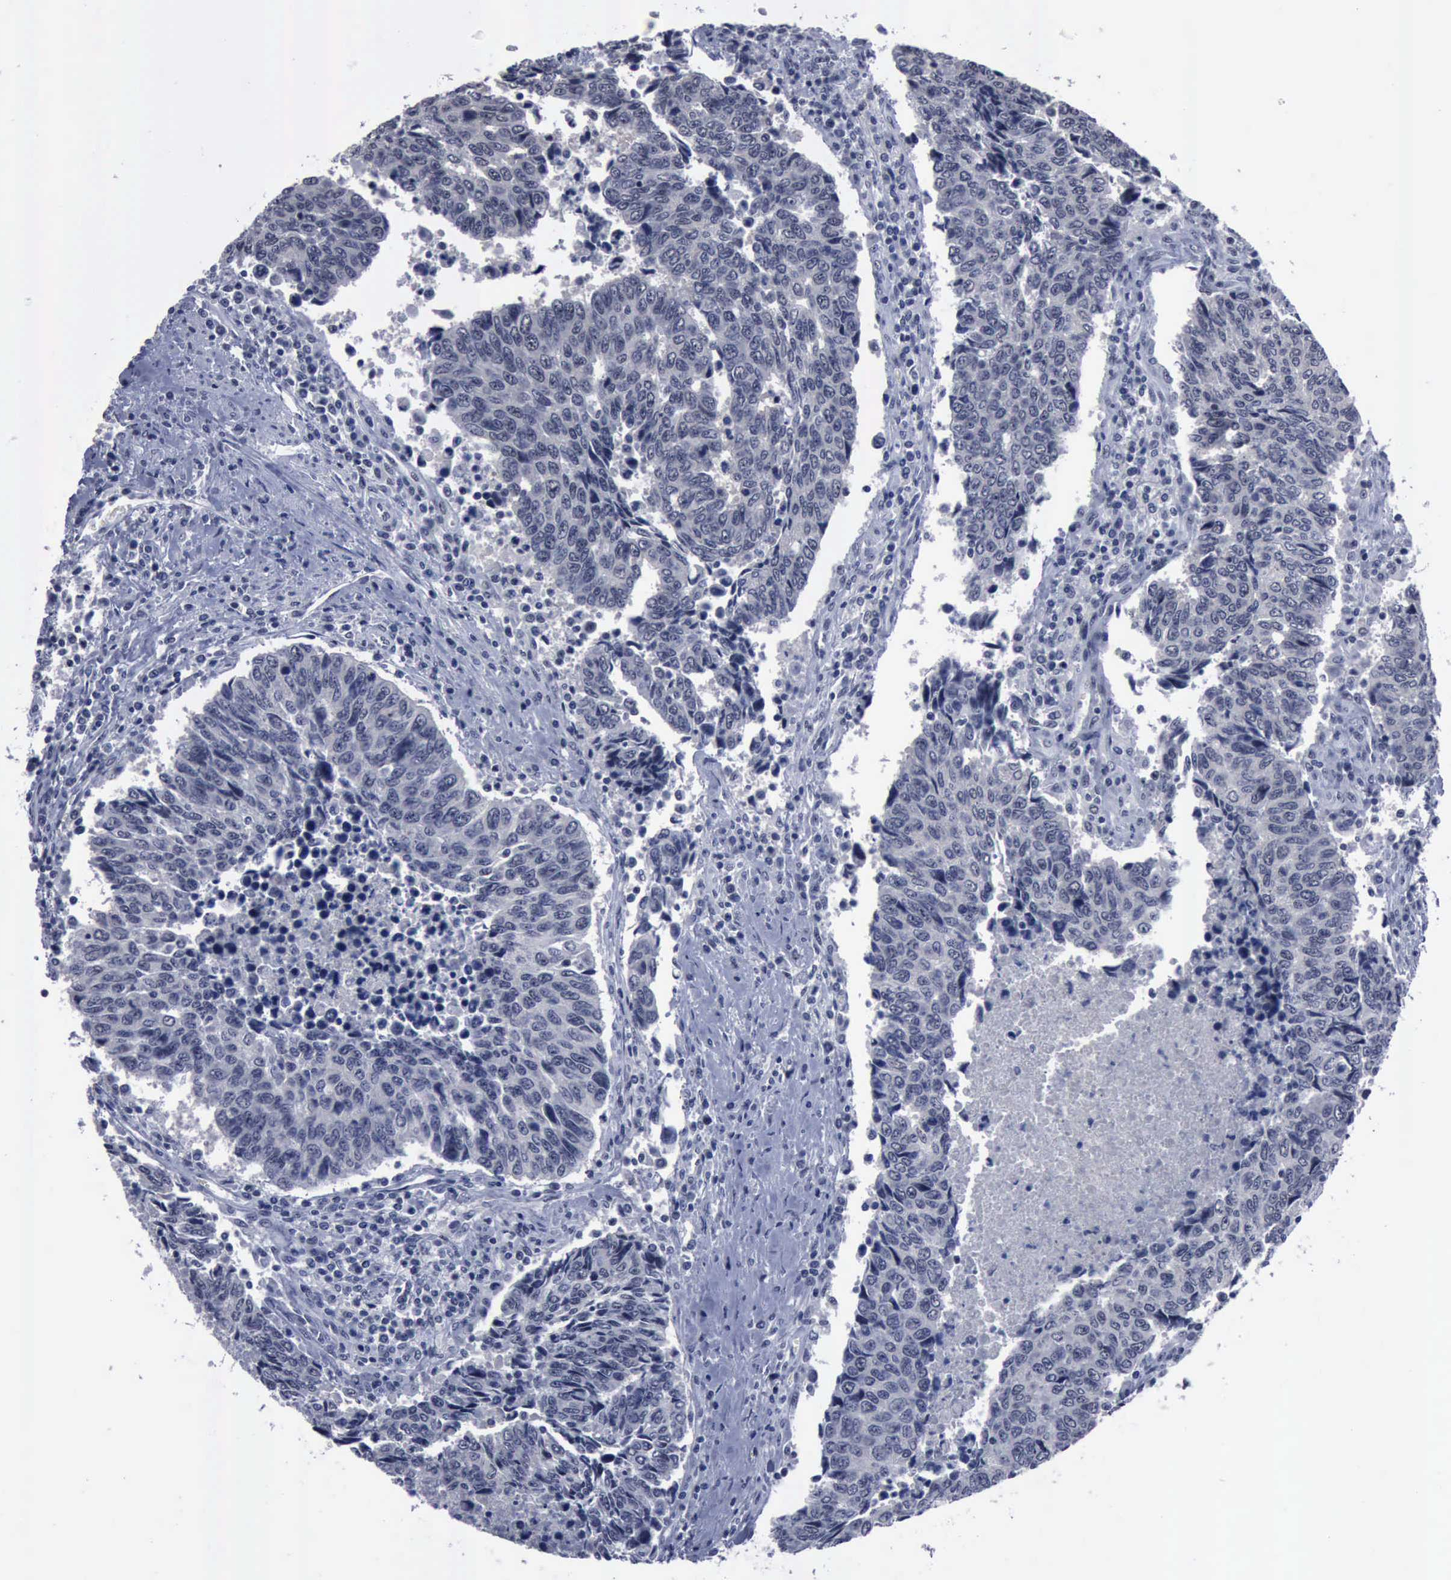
{"staining": {"intensity": "negative", "quantity": "none", "location": "none"}, "tissue": "urothelial cancer", "cell_type": "Tumor cells", "image_type": "cancer", "snomed": [{"axis": "morphology", "description": "Urothelial carcinoma, High grade"}, {"axis": "topography", "description": "Urinary bladder"}], "caption": "Urothelial cancer stained for a protein using IHC exhibits no expression tumor cells.", "gene": "BRD1", "patient": {"sex": "male", "age": 86}}